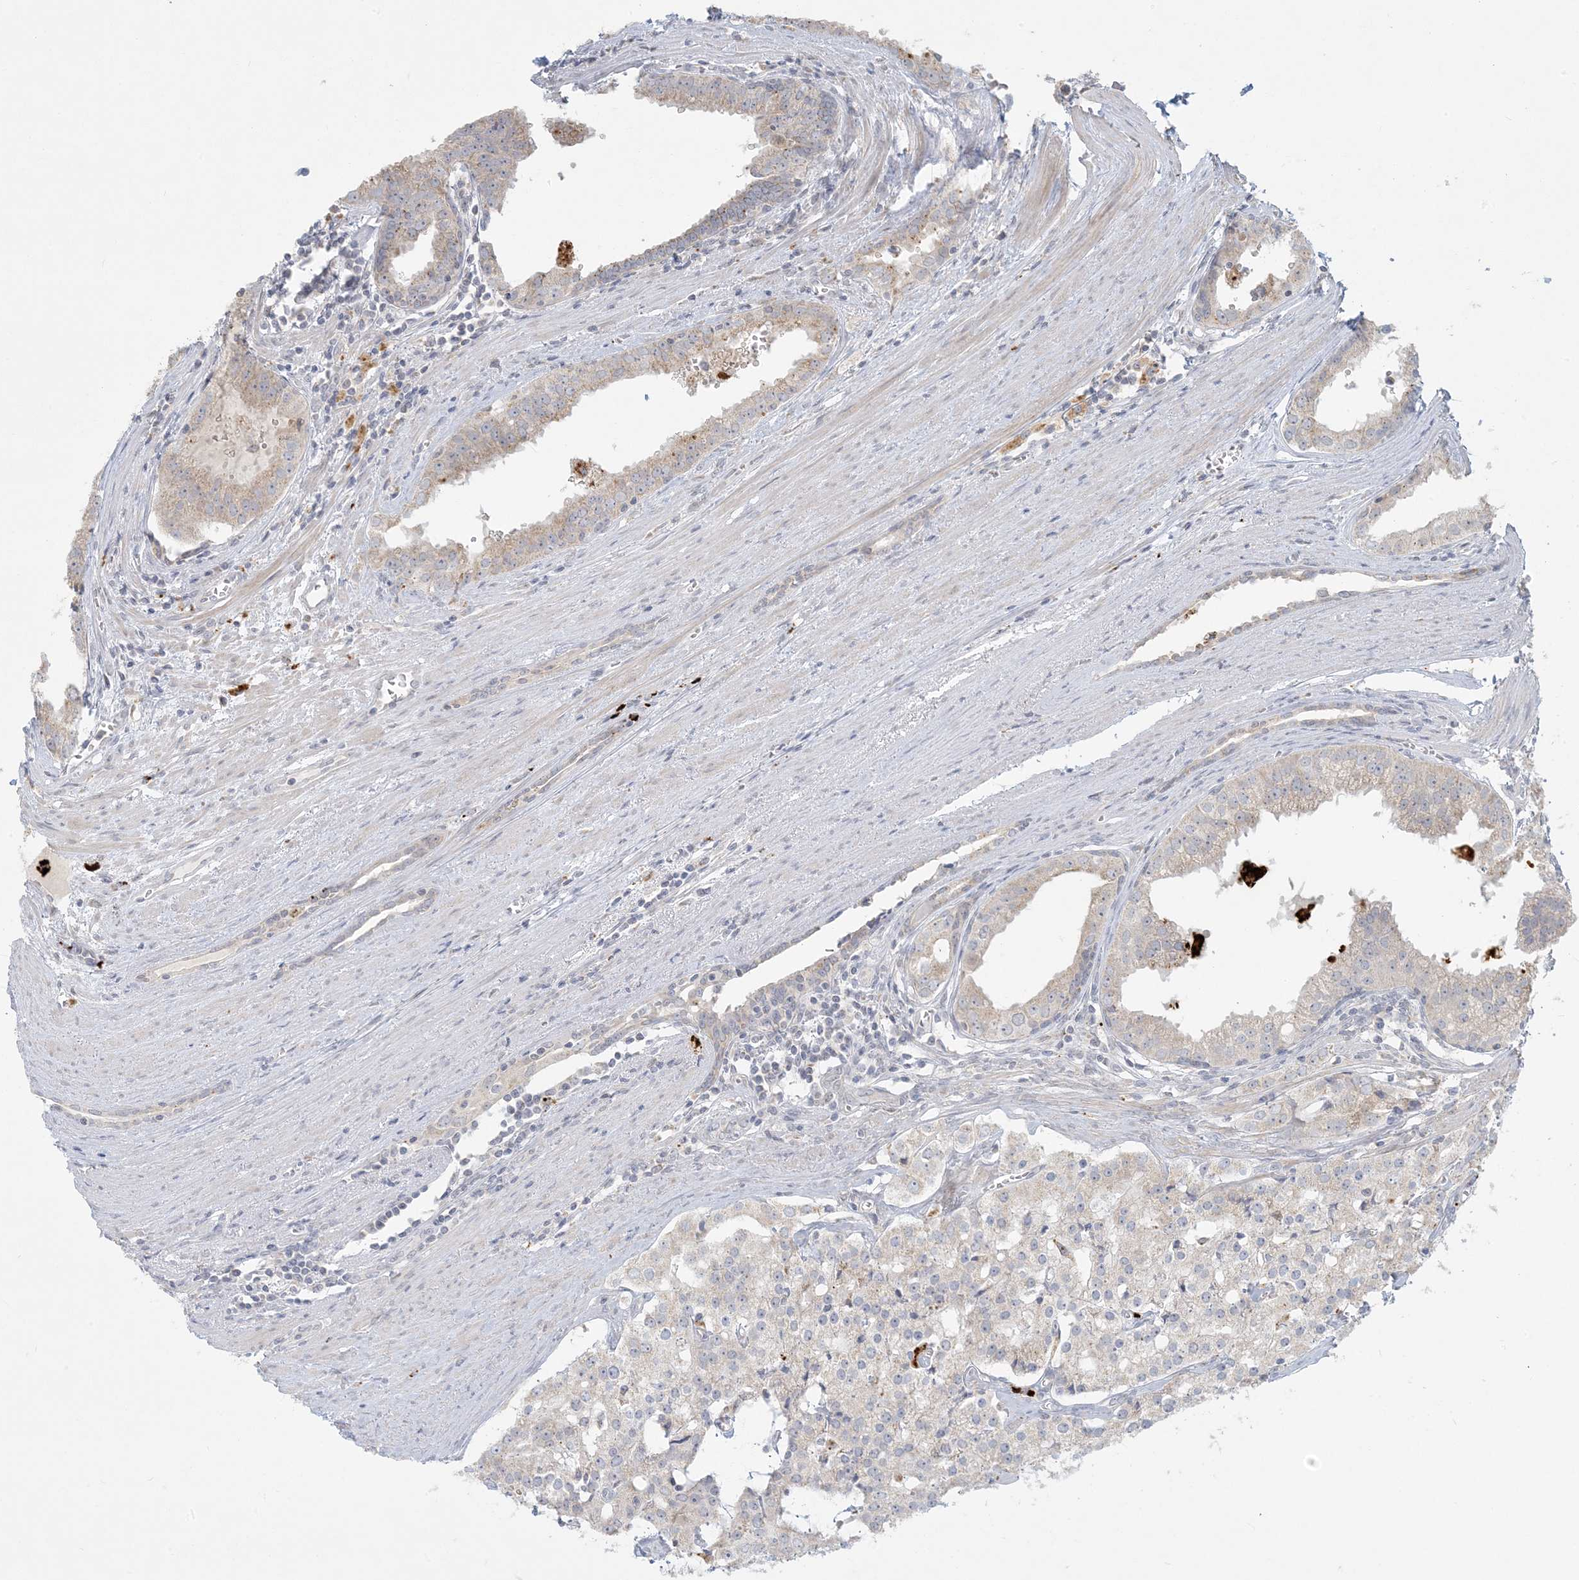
{"staining": {"intensity": "negative", "quantity": "none", "location": "none"}, "tissue": "prostate cancer", "cell_type": "Tumor cells", "image_type": "cancer", "snomed": [{"axis": "morphology", "description": "Adenocarcinoma, High grade"}, {"axis": "topography", "description": "Prostate"}], "caption": "Tumor cells show no significant protein expression in prostate cancer. The staining was performed using DAB (3,3'-diaminobenzidine) to visualize the protein expression in brown, while the nuclei were stained in blue with hematoxylin (Magnification: 20x).", "gene": "MCAT", "patient": {"sex": "male", "age": 68}}